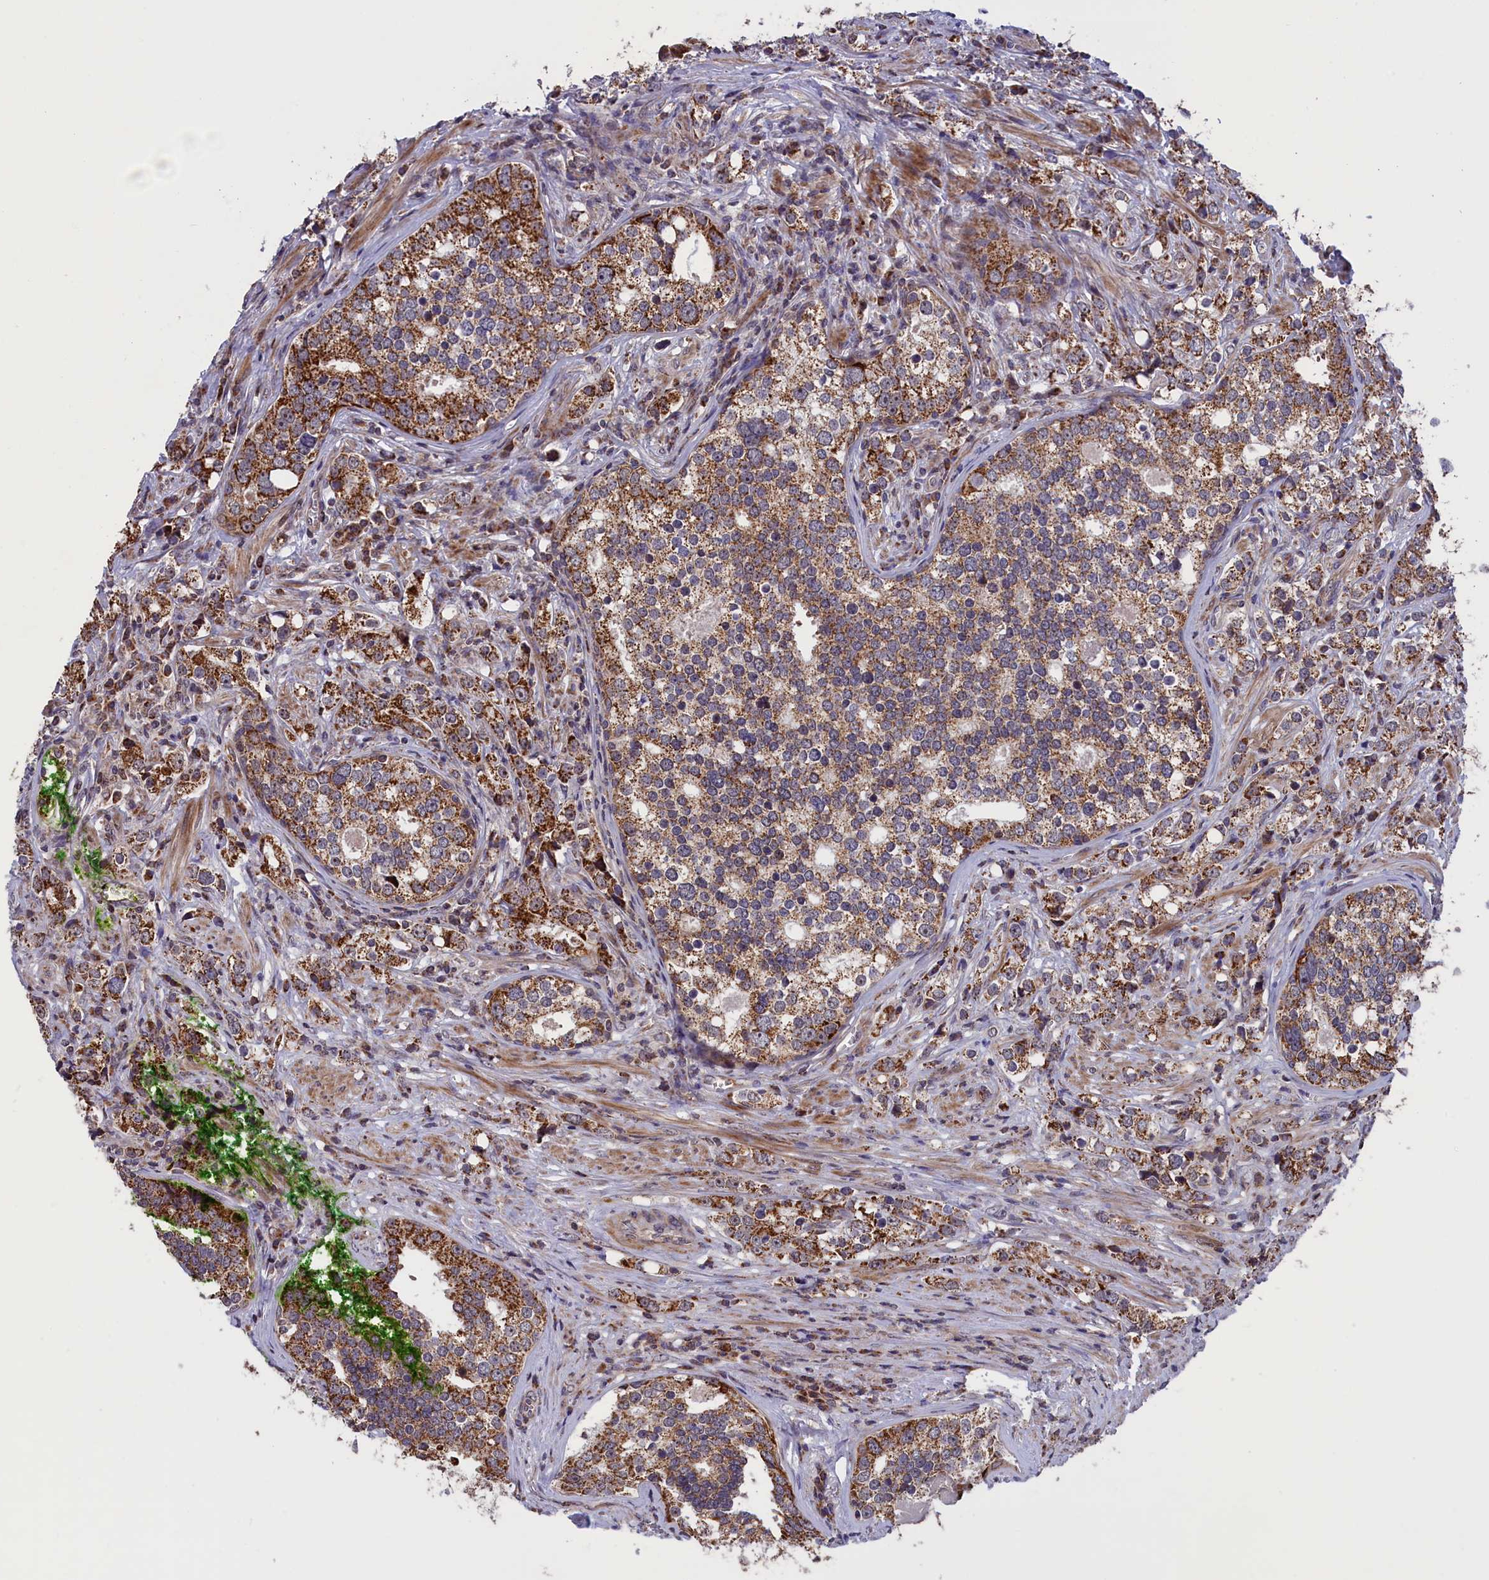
{"staining": {"intensity": "moderate", "quantity": ">75%", "location": "cytoplasmic/membranous"}, "tissue": "prostate cancer", "cell_type": "Tumor cells", "image_type": "cancer", "snomed": [{"axis": "morphology", "description": "Adenocarcinoma, High grade"}, {"axis": "topography", "description": "Prostate"}], "caption": "Protein staining reveals moderate cytoplasmic/membranous positivity in approximately >75% of tumor cells in adenocarcinoma (high-grade) (prostate).", "gene": "TIMM44", "patient": {"sex": "male", "age": 71}}